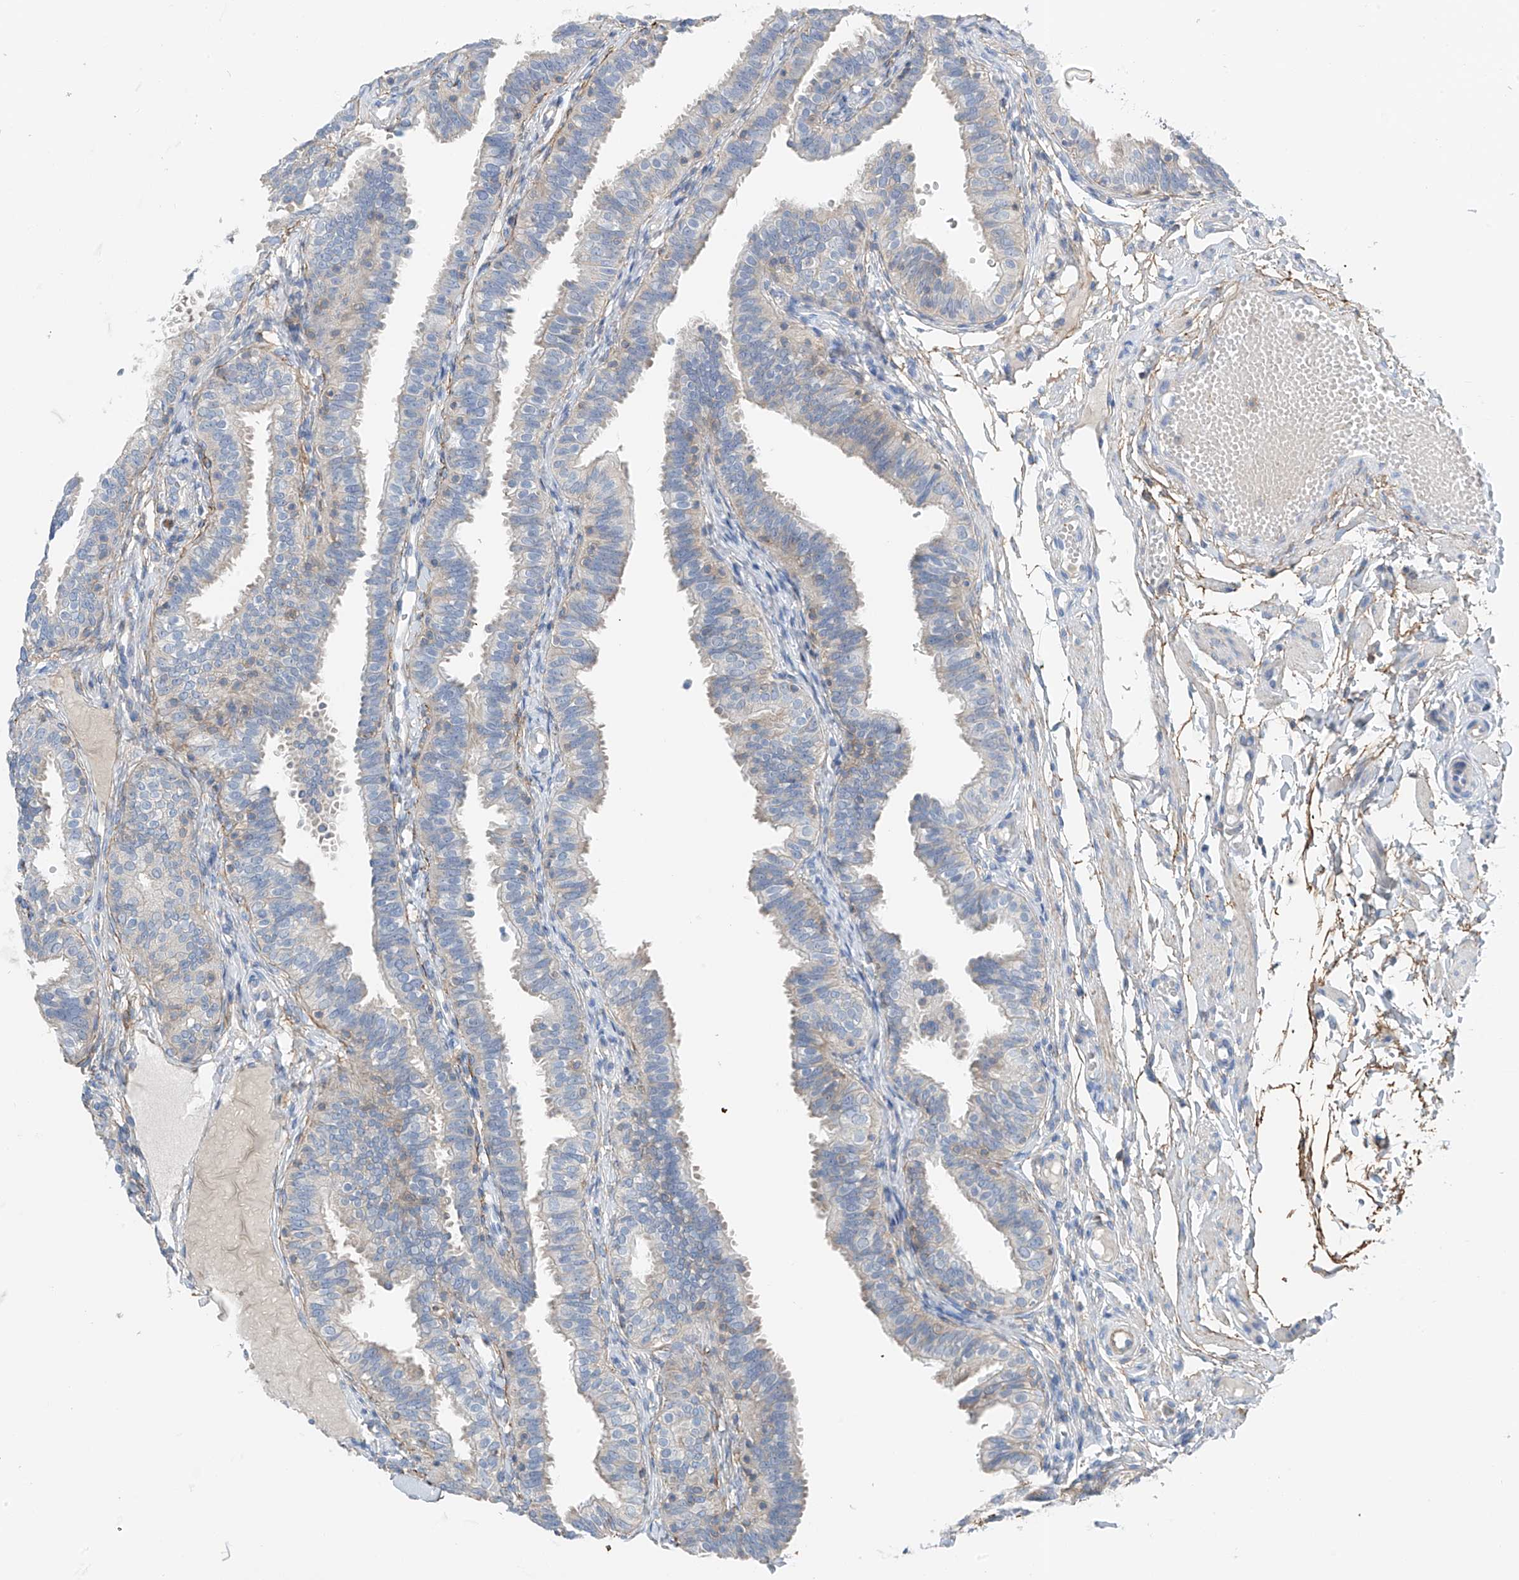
{"staining": {"intensity": "negative", "quantity": "none", "location": "none"}, "tissue": "fallopian tube", "cell_type": "Glandular cells", "image_type": "normal", "snomed": [{"axis": "morphology", "description": "Normal tissue, NOS"}, {"axis": "topography", "description": "Fallopian tube"}], "caption": "An immunohistochemistry (IHC) micrograph of normal fallopian tube is shown. There is no staining in glandular cells of fallopian tube. (DAB (3,3'-diaminobenzidine) immunohistochemistry visualized using brightfield microscopy, high magnification).", "gene": "NALCN", "patient": {"sex": "female", "age": 35}}